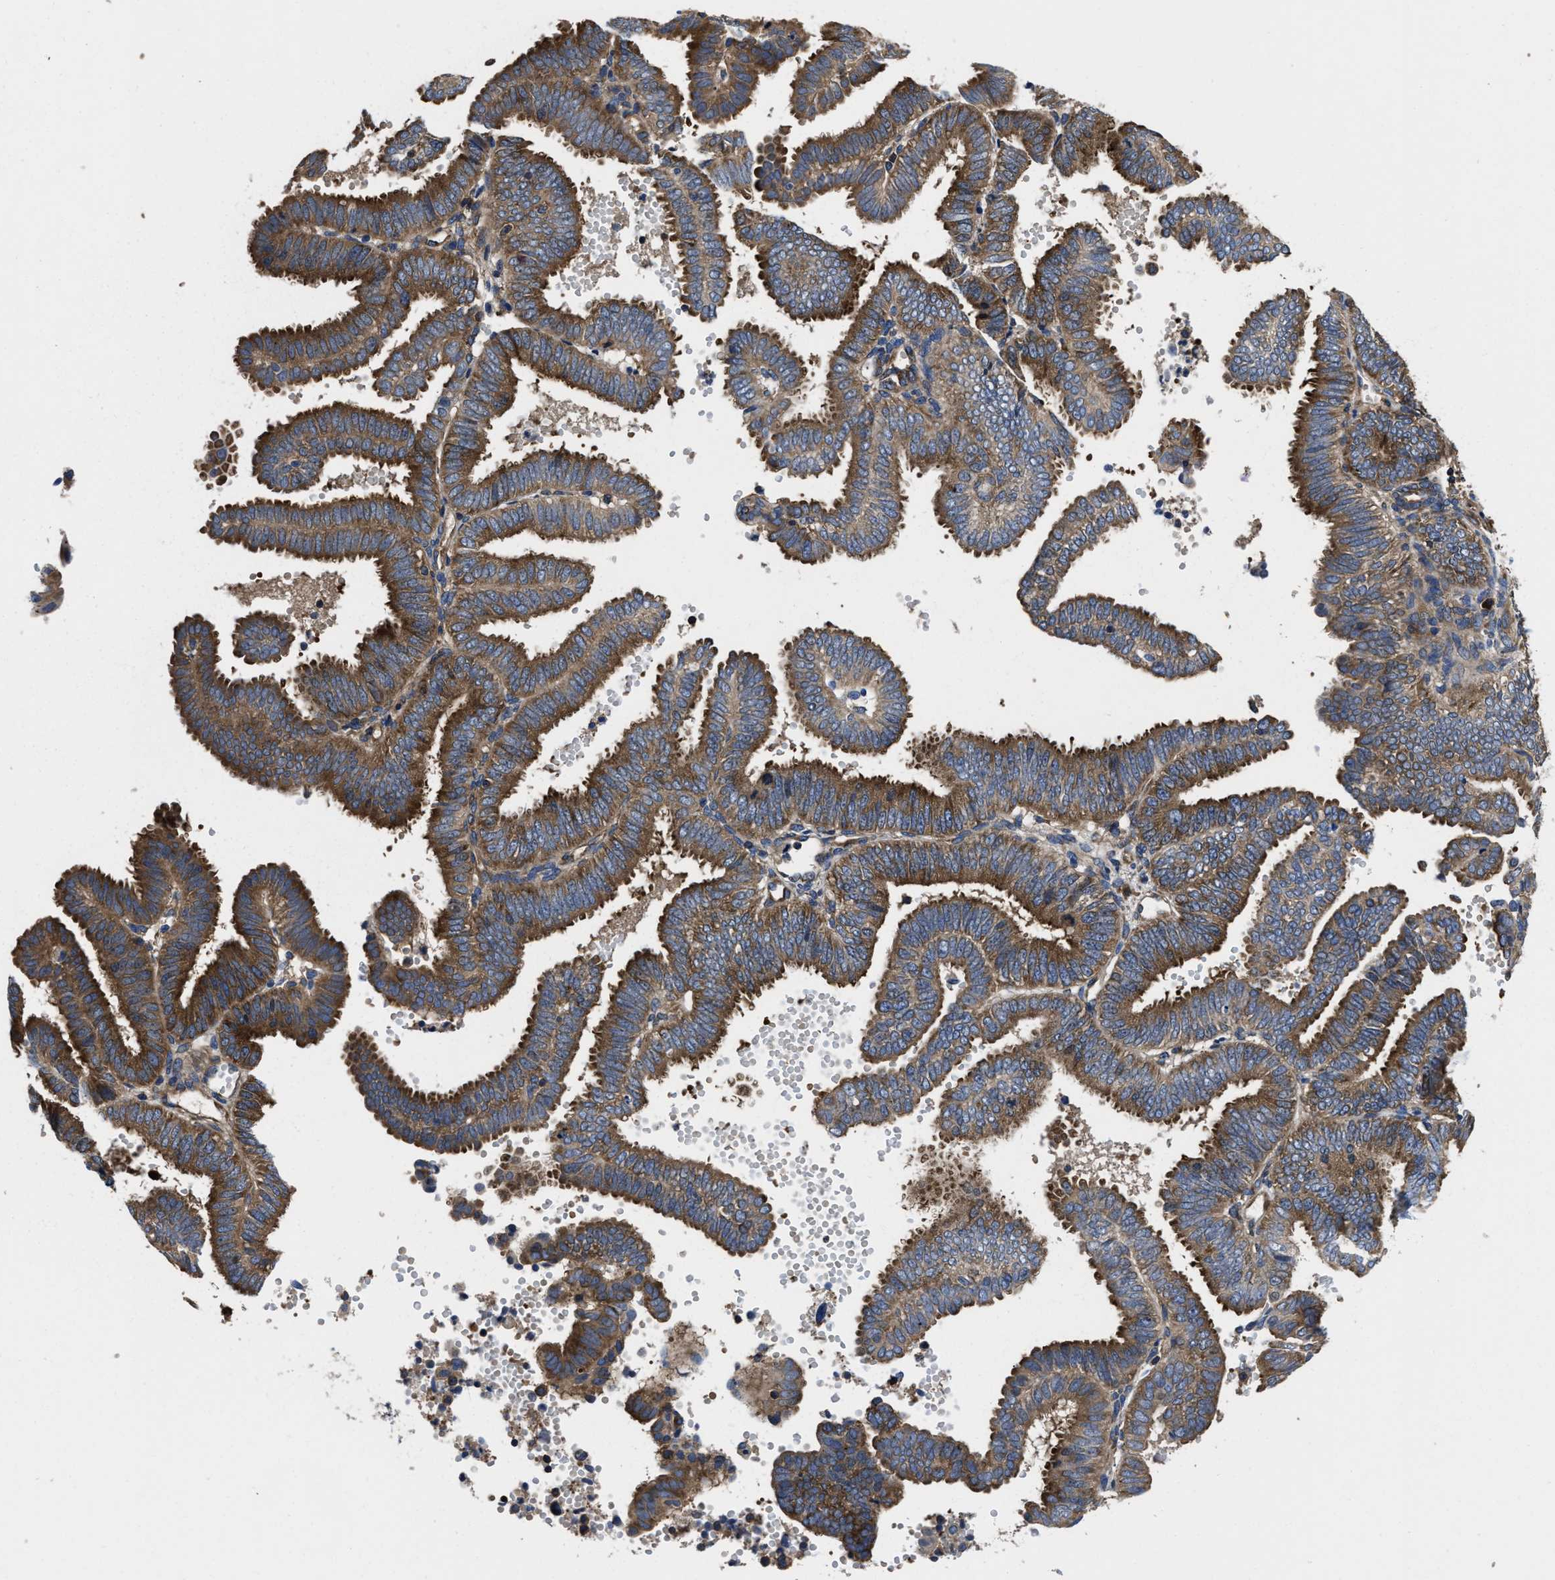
{"staining": {"intensity": "moderate", "quantity": ">75%", "location": "cytoplasmic/membranous"}, "tissue": "endometrial cancer", "cell_type": "Tumor cells", "image_type": "cancer", "snomed": [{"axis": "morphology", "description": "Adenocarcinoma, NOS"}, {"axis": "topography", "description": "Endometrium"}], "caption": "This is an image of immunohistochemistry staining of adenocarcinoma (endometrial), which shows moderate positivity in the cytoplasmic/membranous of tumor cells.", "gene": "YARS1", "patient": {"sex": "female", "age": 58}}